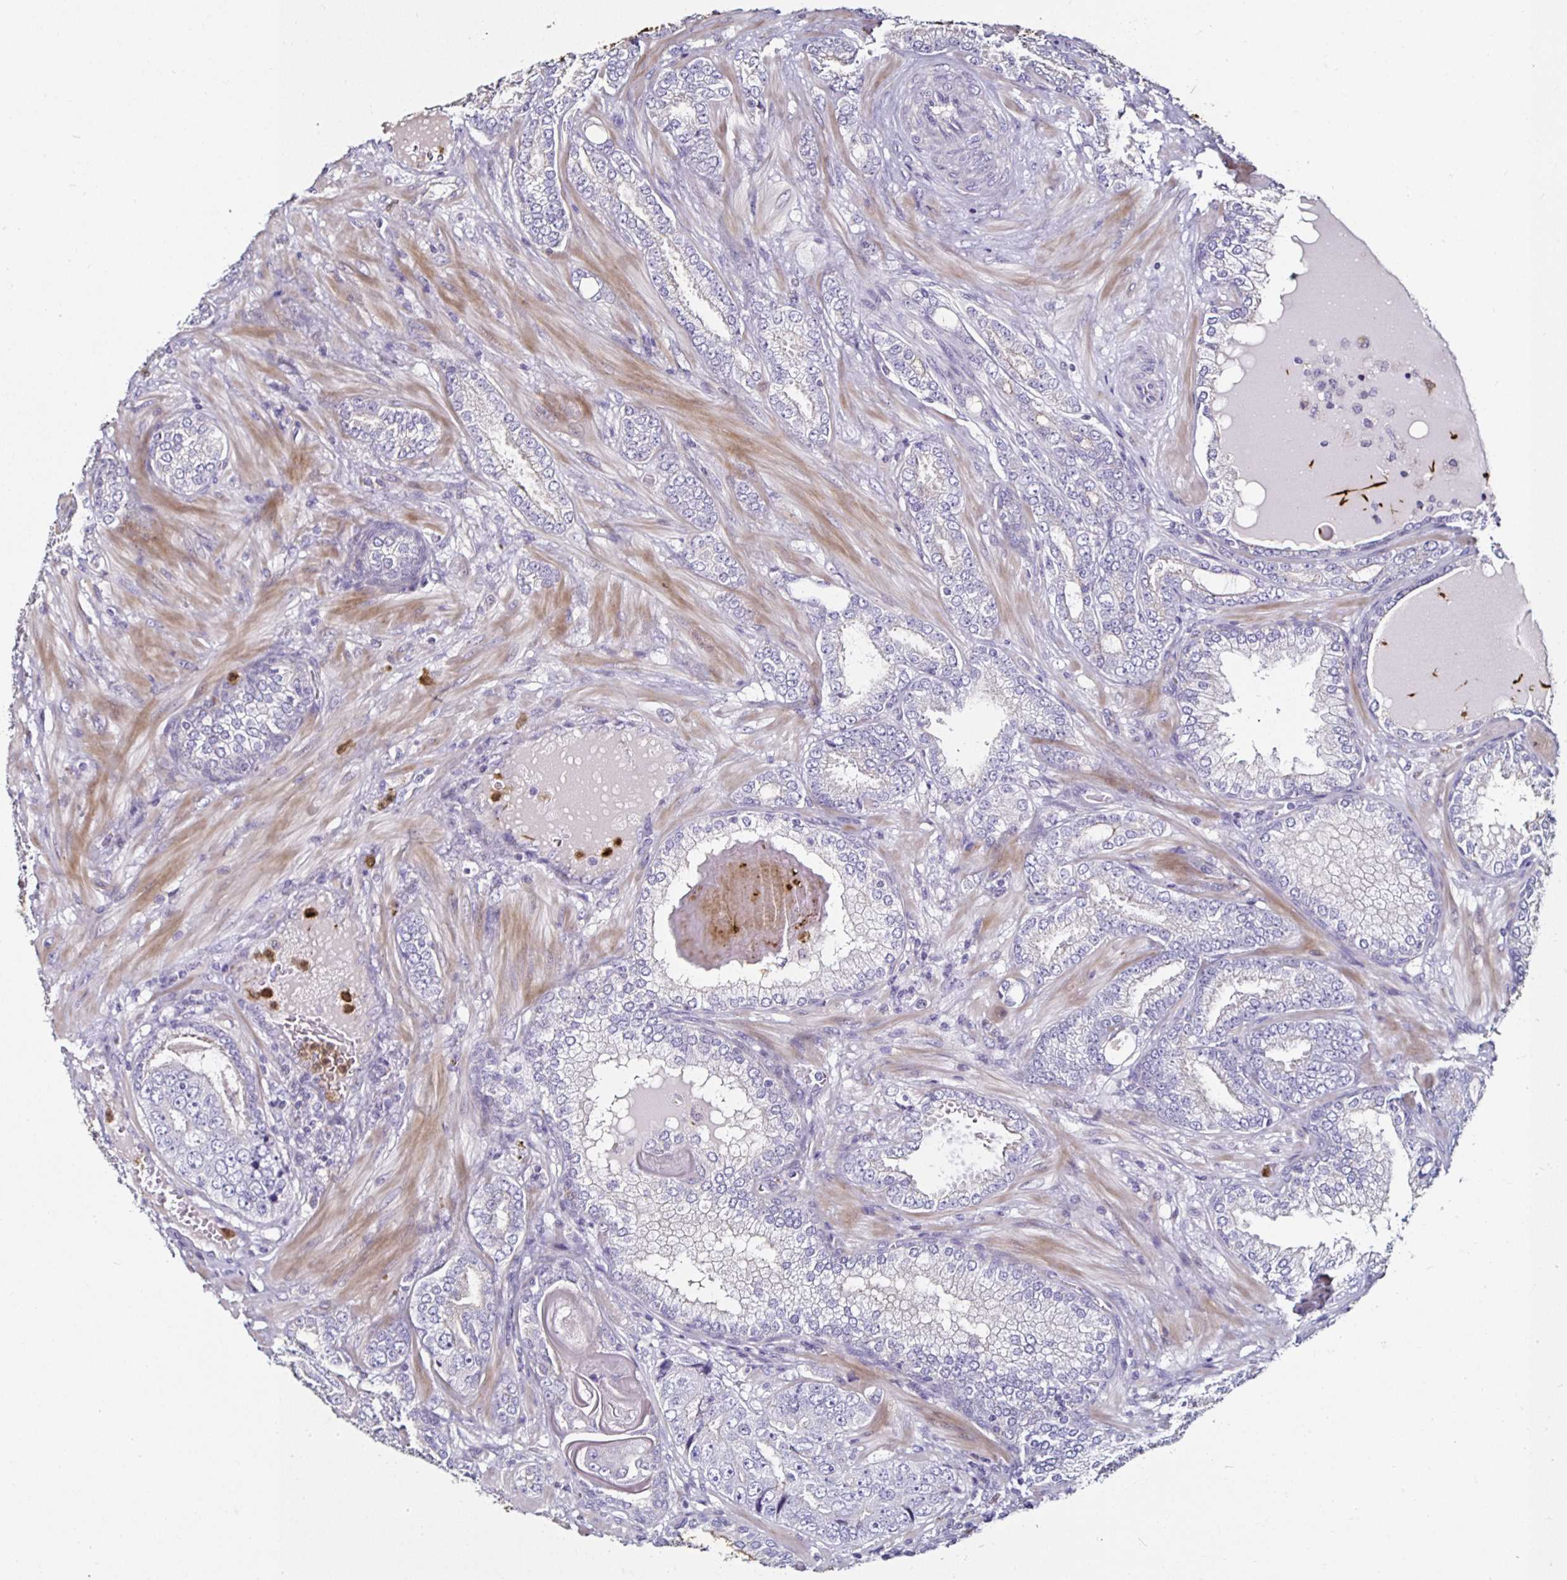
{"staining": {"intensity": "negative", "quantity": "none", "location": "none"}, "tissue": "prostate cancer", "cell_type": "Tumor cells", "image_type": "cancer", "snomed": [{"axis": "morphology", "description": "Adenocarcinoma, High grade"}, {"axis": "topography", "description": "Prostate"}], "caption": "High magnification brightfield microscopy of high-grade adenocarcinoma (prostate) stained with DAB (3,3'-diaminobenzidine) (brown) and counterstained with hematoxylin (blue): tumor cells show no significant staining.", "gene": "TLR4", "patient": {"sex": "male", "age": 60}}